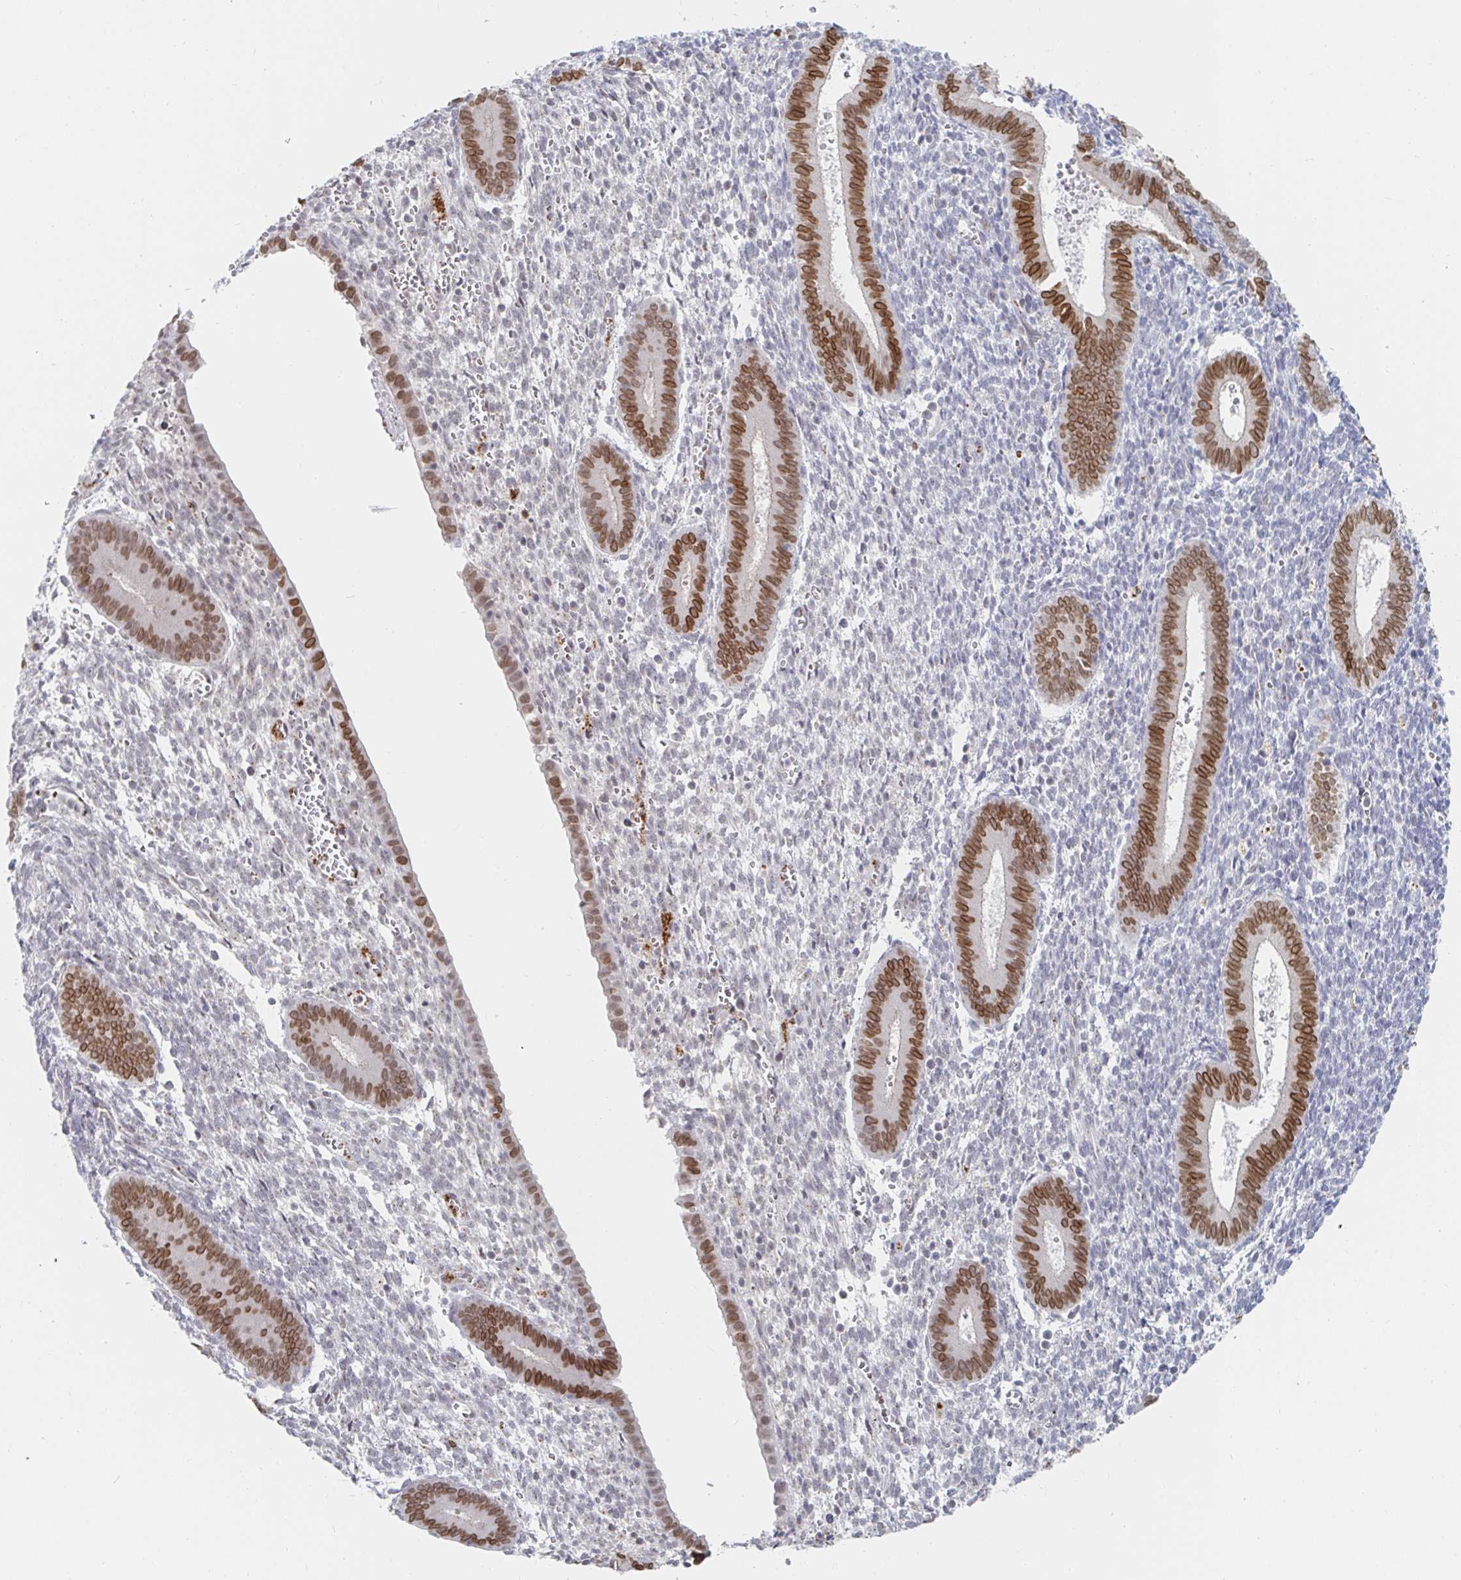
{"staining": {"intensity": "negative", "quantity": "none", "location": "none"}, "tissue": "endometrium", "cell_type": "Cells in endometrial stroma", "image_type": "normal", "snomed": [{"axis": "morphology", "description": "Normal tissue, NOS"}, {"axis": "topography", "description": "Endometrium"}], "caption": "The micrograph displays no staining of cells in endometrial stroma in benign endometrium. (IHC, brightfield microscopy, high magnification).", "gene": "CHD2", "patient": {"sex": "female", "age": 25}}